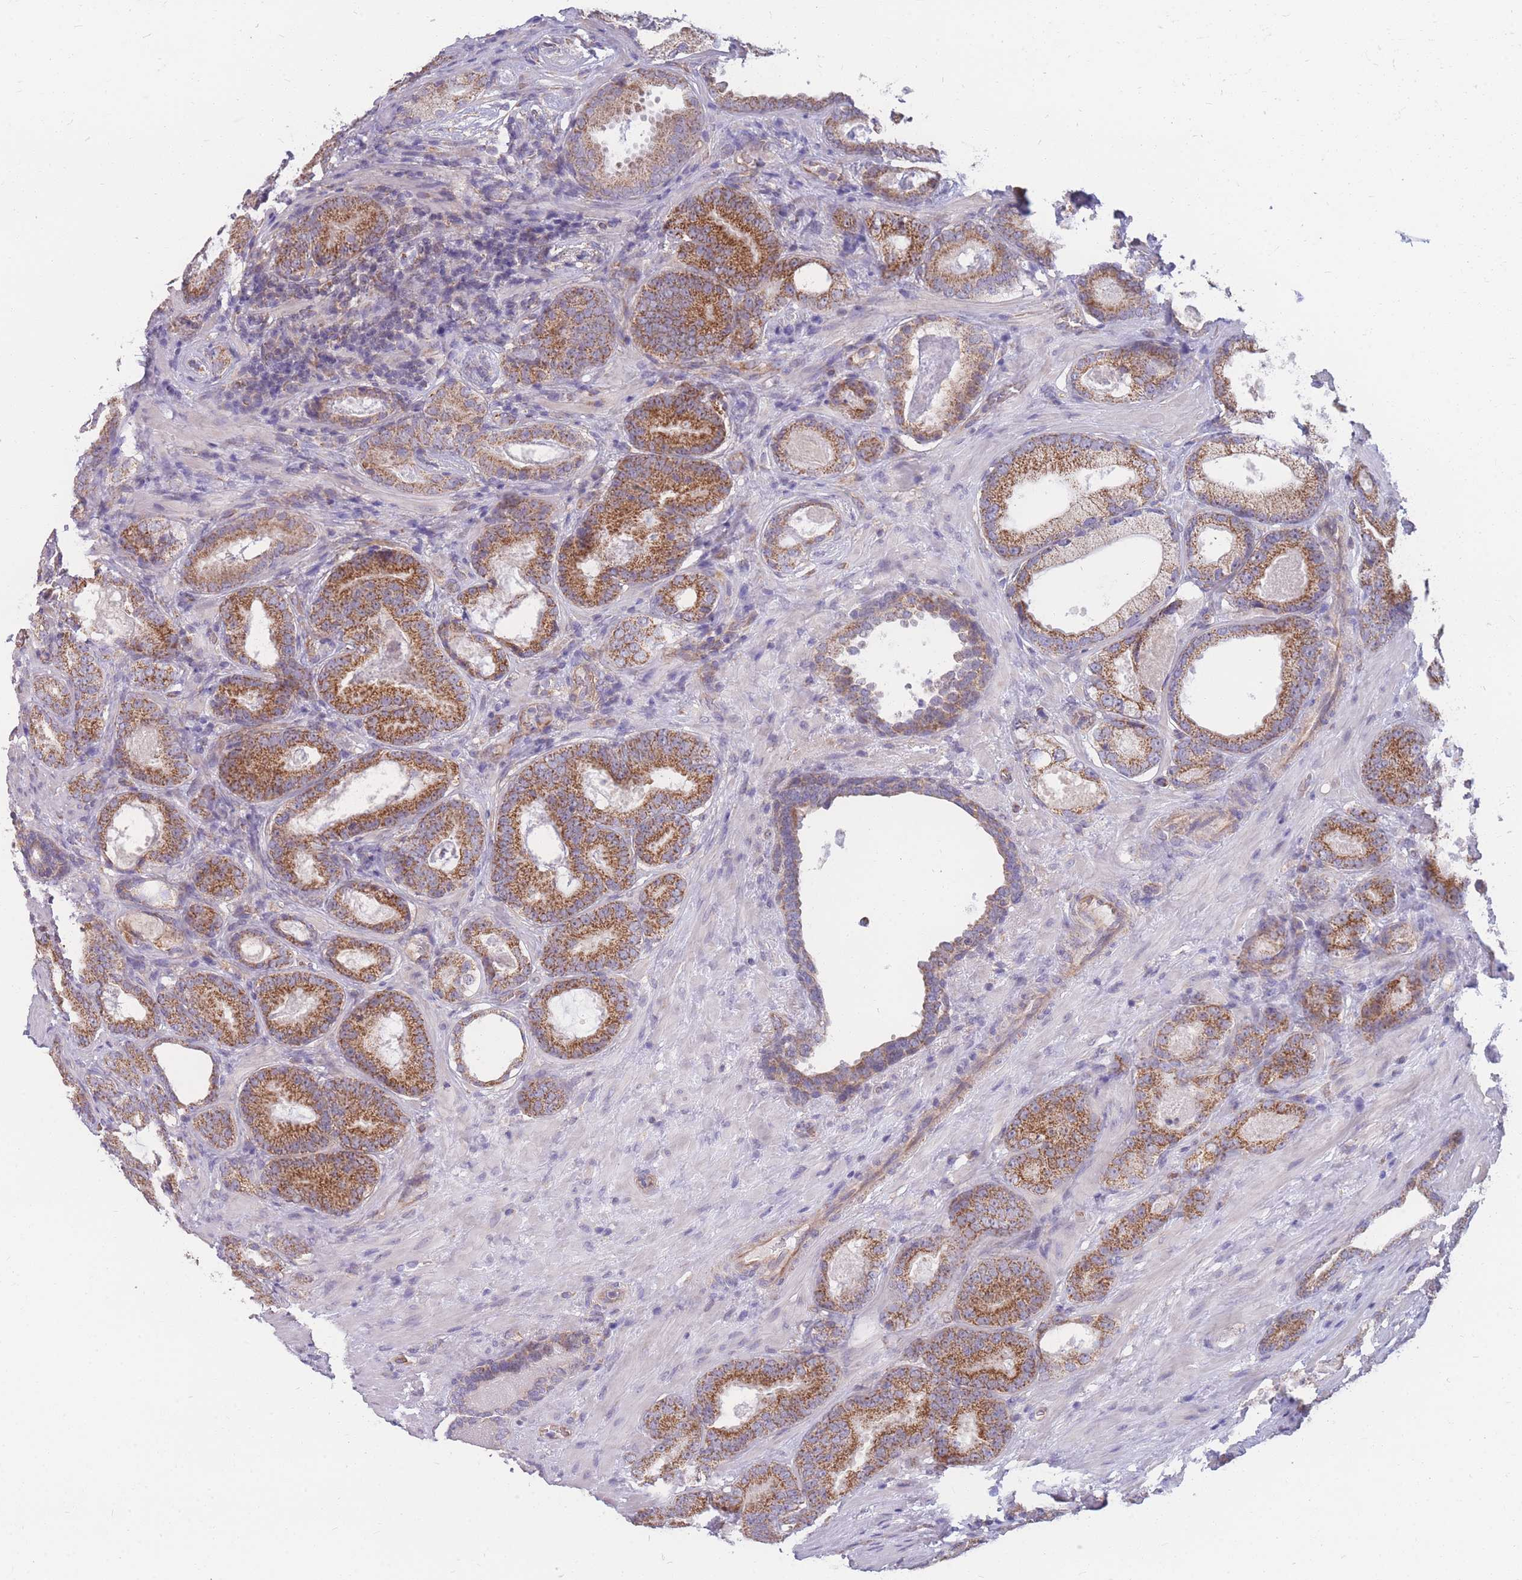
{"staining": {"intensity": "strong", "quantity": ">75%", "location": "cytoplasmic/membranous"}, "tissue": "prostate cancer", "cell_type": "Tumor cells", "image_type": "cancer", "snomed": [{"axis": "morphology", "description": "Adenocarcinoma, High grade"}, {"axis": "topography", "description": "Prostate"}], "caption": "This is a photomicrograph of immunohistochemistry (IHC) staining of prostate cancer, which shows strong positivity in the cytoplasmic/membranous of tumor cells.", "gene": "MRPS9", "patient": {"sex": "male", "age": 66}}